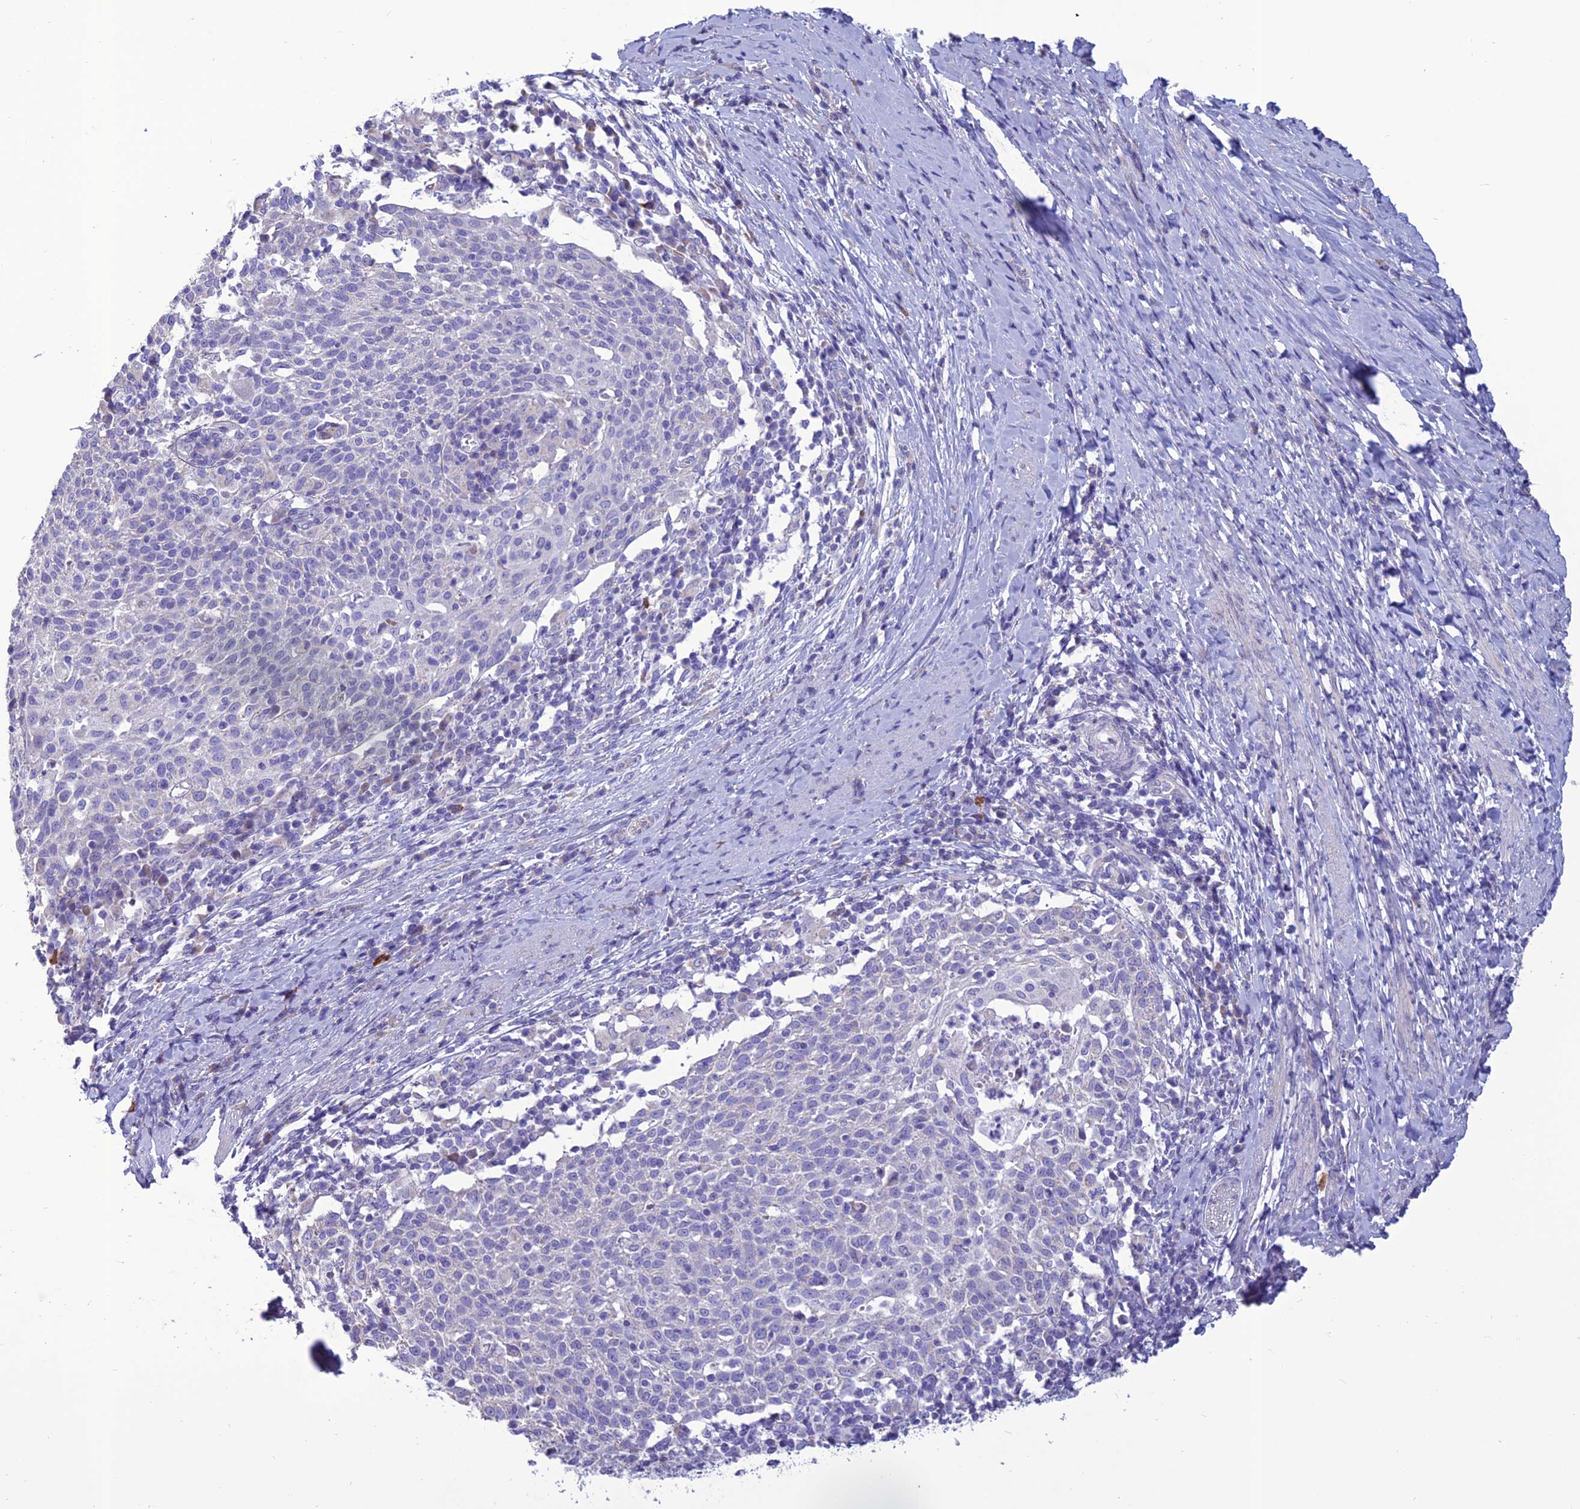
{"staining": {"intensity": "negative", "quantity": "none", "location": "none"}, "tissue": "cervical cancer", "cell_type": "Tumor cells", "image_type": "cancer", "snomed": [{"axis": "morphology", "description": "Squamous cell carcinoma, NOS"}, {"axis": "topography", "description": "Cervix"}], "caption": "This is a image of IHC staining of cervical cancer, which shows no positivity in tumor cells.", "gene": "BHMT2", "patient": {"sex": "female", "age": 52}}